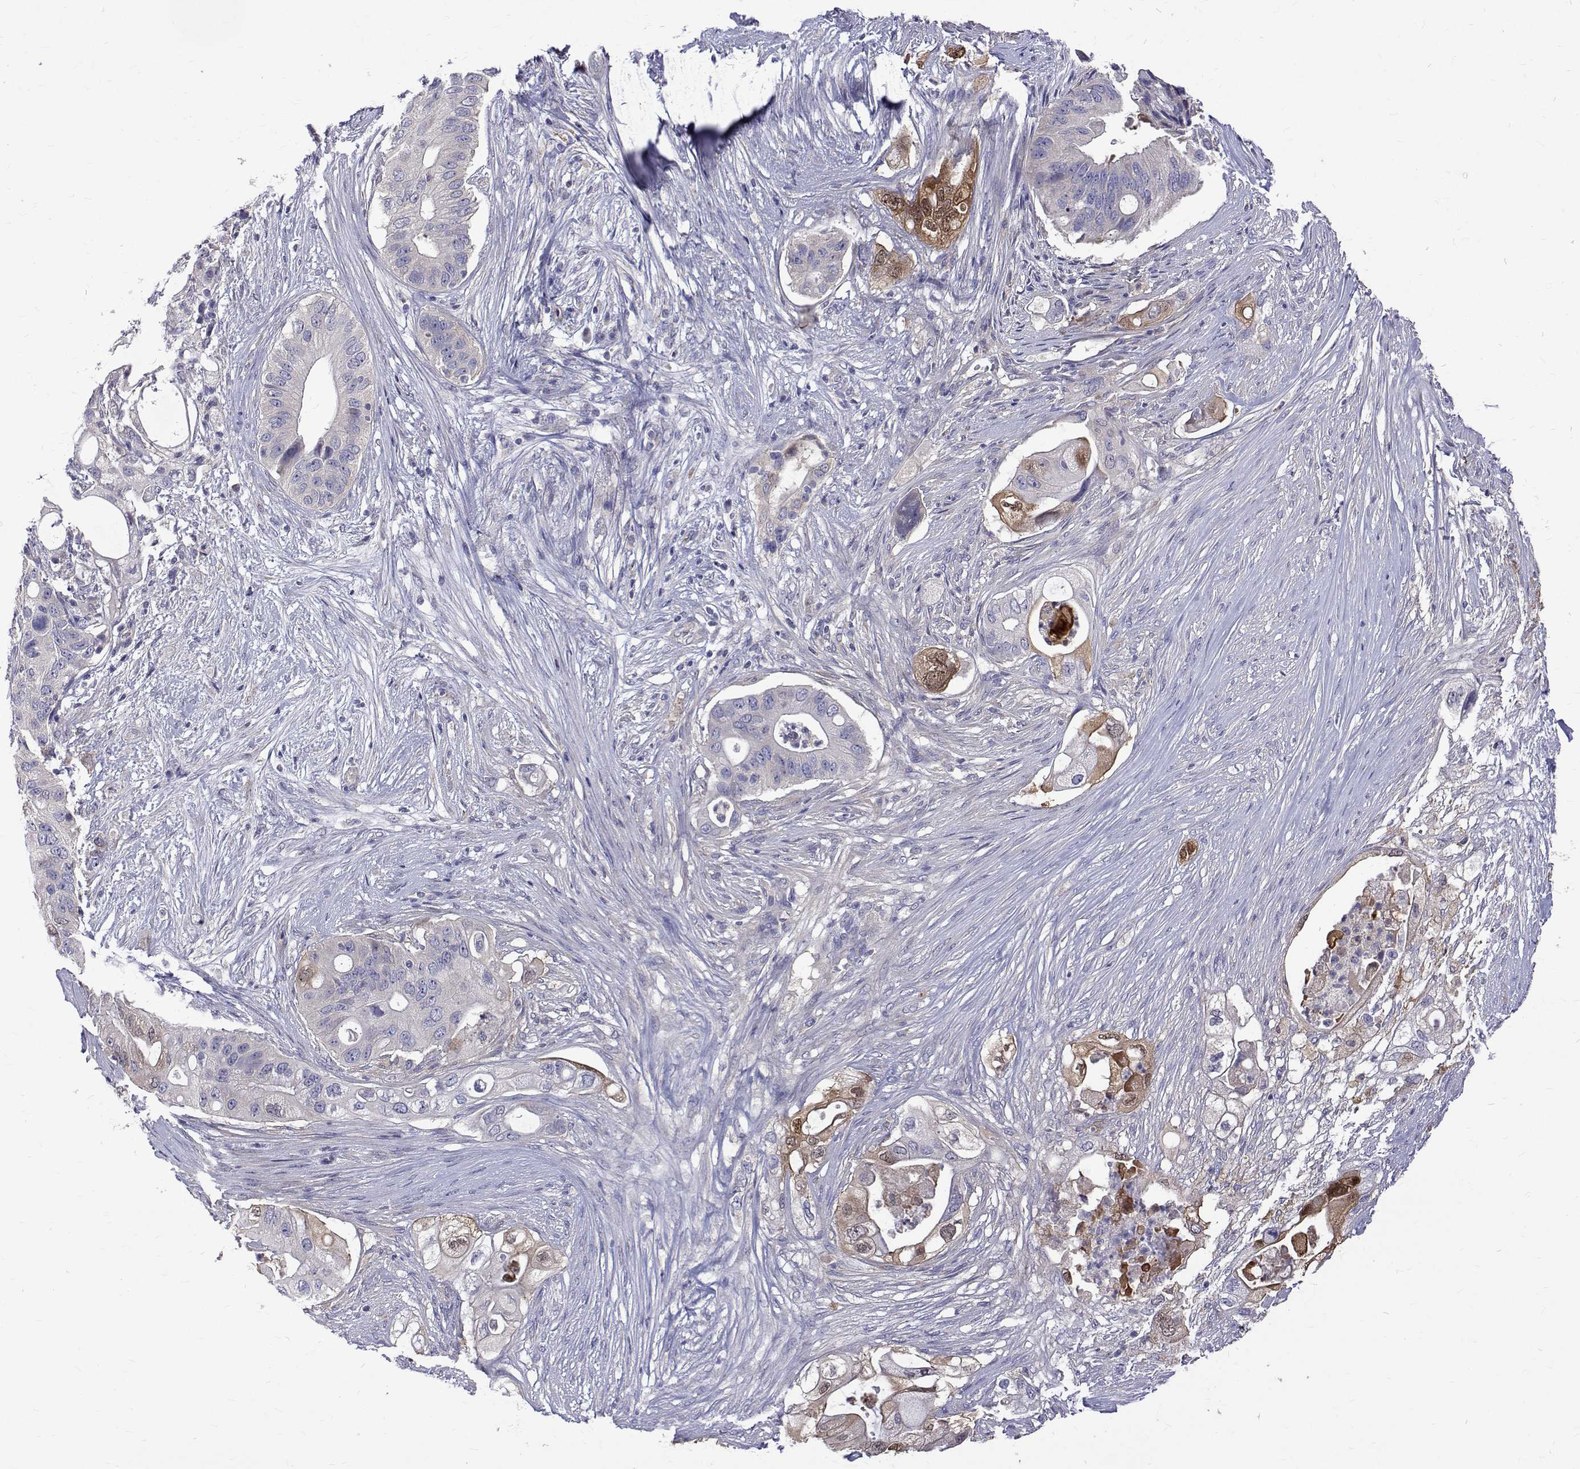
{"staining": {"intensity": "moderate", "quantity": "<25%", "location": "cytoplasmic/membranous,nuclear"}, "tissue": "pancreatic cancer", "cell_type": "Tumor cells", "image_type": "cancer", "snomed": [{"axis": "morphology", "description": "Adenocarcinoma, NOS"}, {"axis": "topography", "description": "Pancreas"}], "caption": "Tumor cells show low levels of moderate cytoplasmic/membranous and nuclear staining in approximately <25% of cells in human pancreatic cancer.", "gene": "PADI1", "patient": {"sex": "female", "age": 72}}